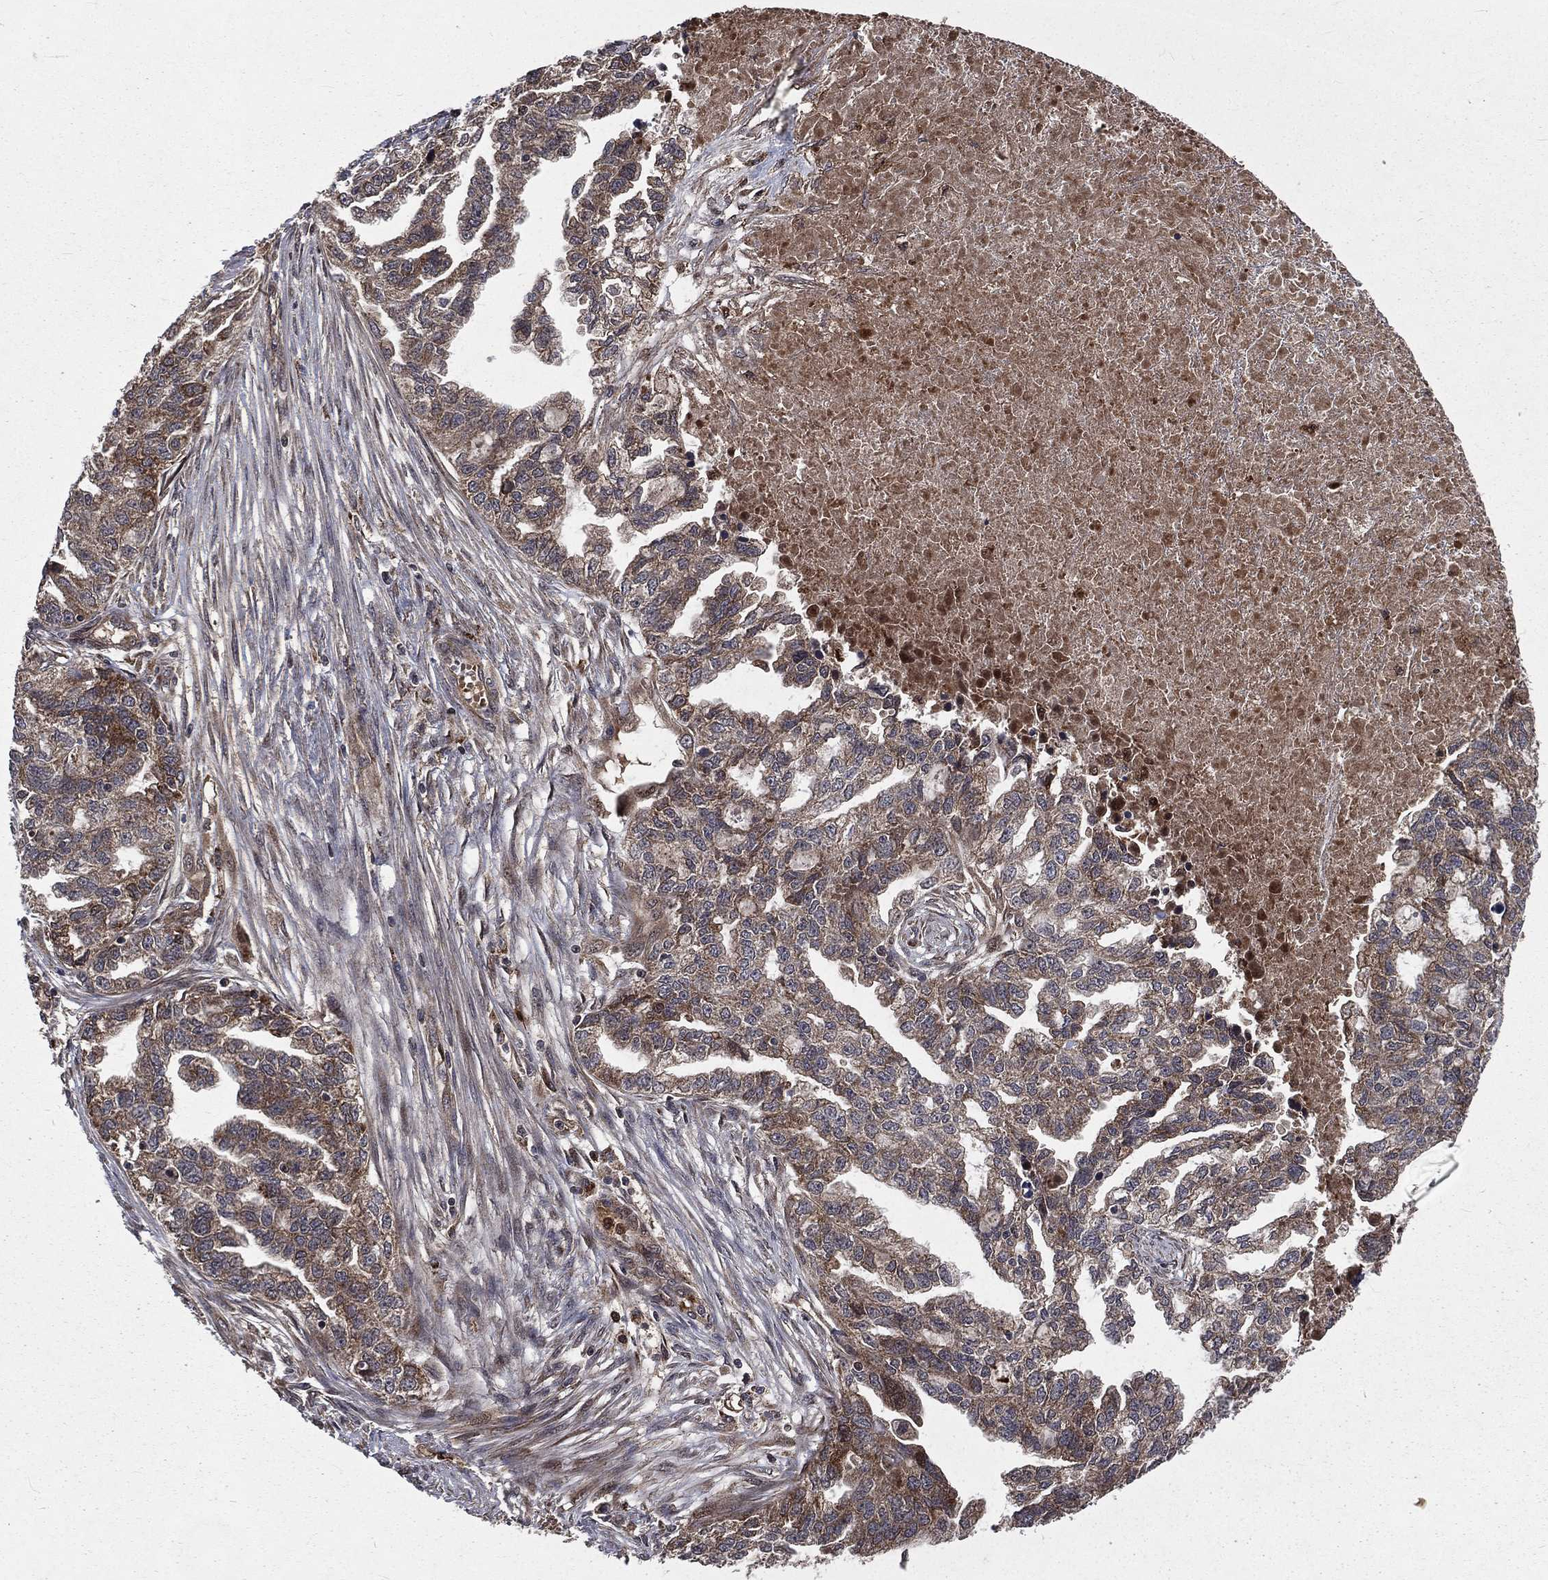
{"staining": {"intensity": "weak", "quantity": ">75%", "location": "cytoplasmic/membranous"}, "tissue": "ovarian cancer", "cell_type": "Tumor cells", "image_type": "cancer", "snomed": [{"axis": "morphology", "description": "Cystadenocarcinoma, serous, NOS"}, {"axis": "topography", "description": "Ovary"}], "caption": "An immunohistochemistry micrograph of tumor tissue is shown. Protein staining in brown highlights weak cytoplasmic/membranous positivity in ovarian cancer within tumor cells. (brown staining indicates protein expression, while blue staining denotes nuclei).", "gene": "LENG8", "patient": {"sex": "female", "age": 51}}